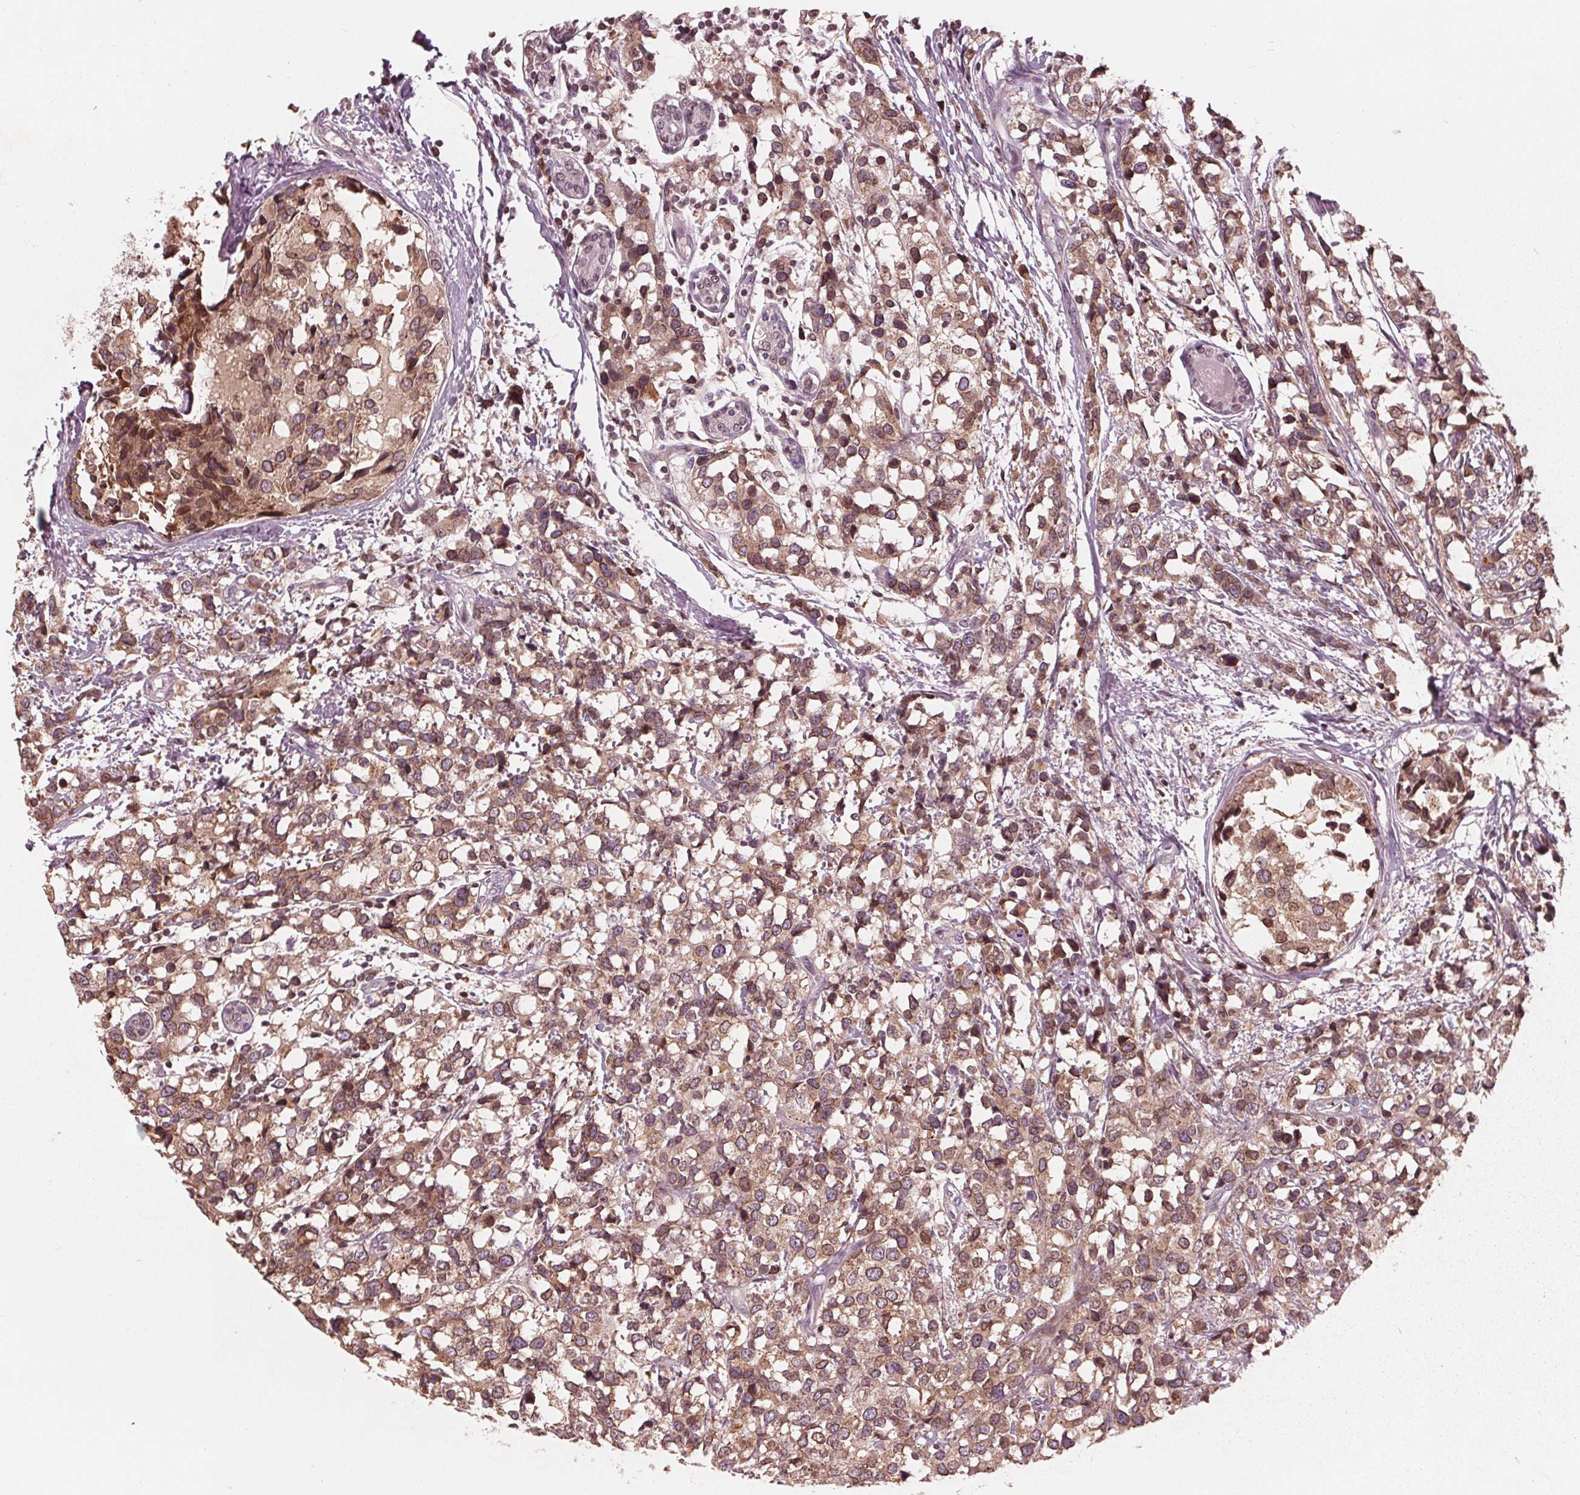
{"staining": {"intensity": "moderate", "quantity": ">75%", "location": "cytoplasmic/membranous,nuclear"}, "tissue": "breast cancer", "cell_type": "Tumor cells", "image_type": "cancer", "snomed": [{"axis": "morphology", "description": "Lobular carcinoma"}, {"axis": "topography", "description": "Breast"}], "caption": "DAB (3,3'-diaminobenzidine) immunohistochemical staining of lobular carcinoma (breast) demonstrates moderate cytoplasmic/membranous and nuclear protein positivity in about >75% of tumor cells.", "gene": "NUP210", "patient": {"sex": "female", "age": 59}}